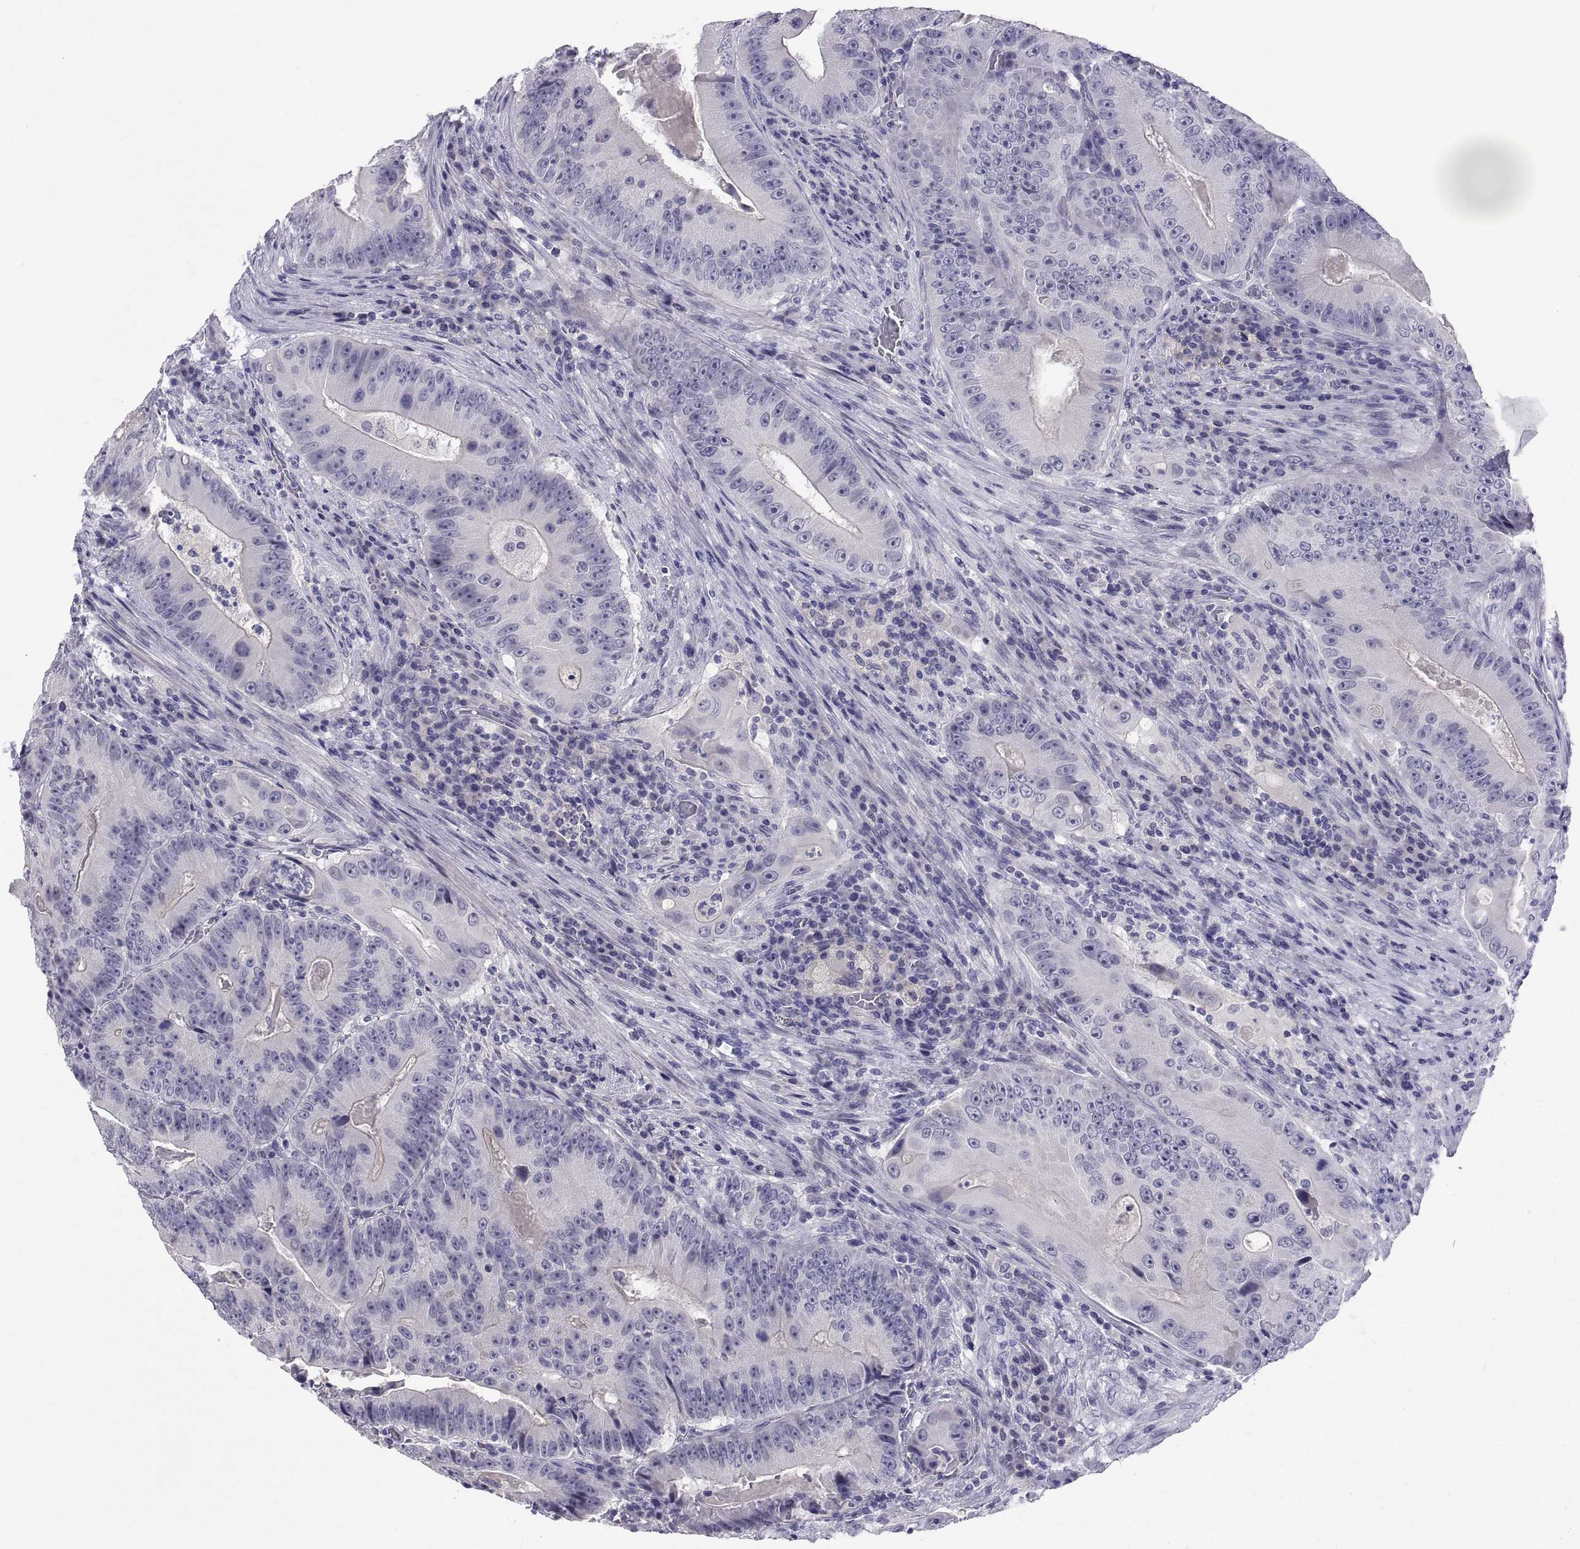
{"staining": {"intensity": "negative", "quantity": "none", "location": "none"}, "tissue": "colorectal cancer", "cell_type": "Tumor cells", "image_type": "cancer", "snomed": [{"axis": "morphology", "description": "Adenocarcinoma, NOS"}, {"axis": "topography", "description": "Colon"}], "caption": "A photomicrograph of human adenocarcinoma (colorectal) is negative for staining in tumor cells.", "gene": "TEX13A", "patient": {"sex": "female", "age": 86}}